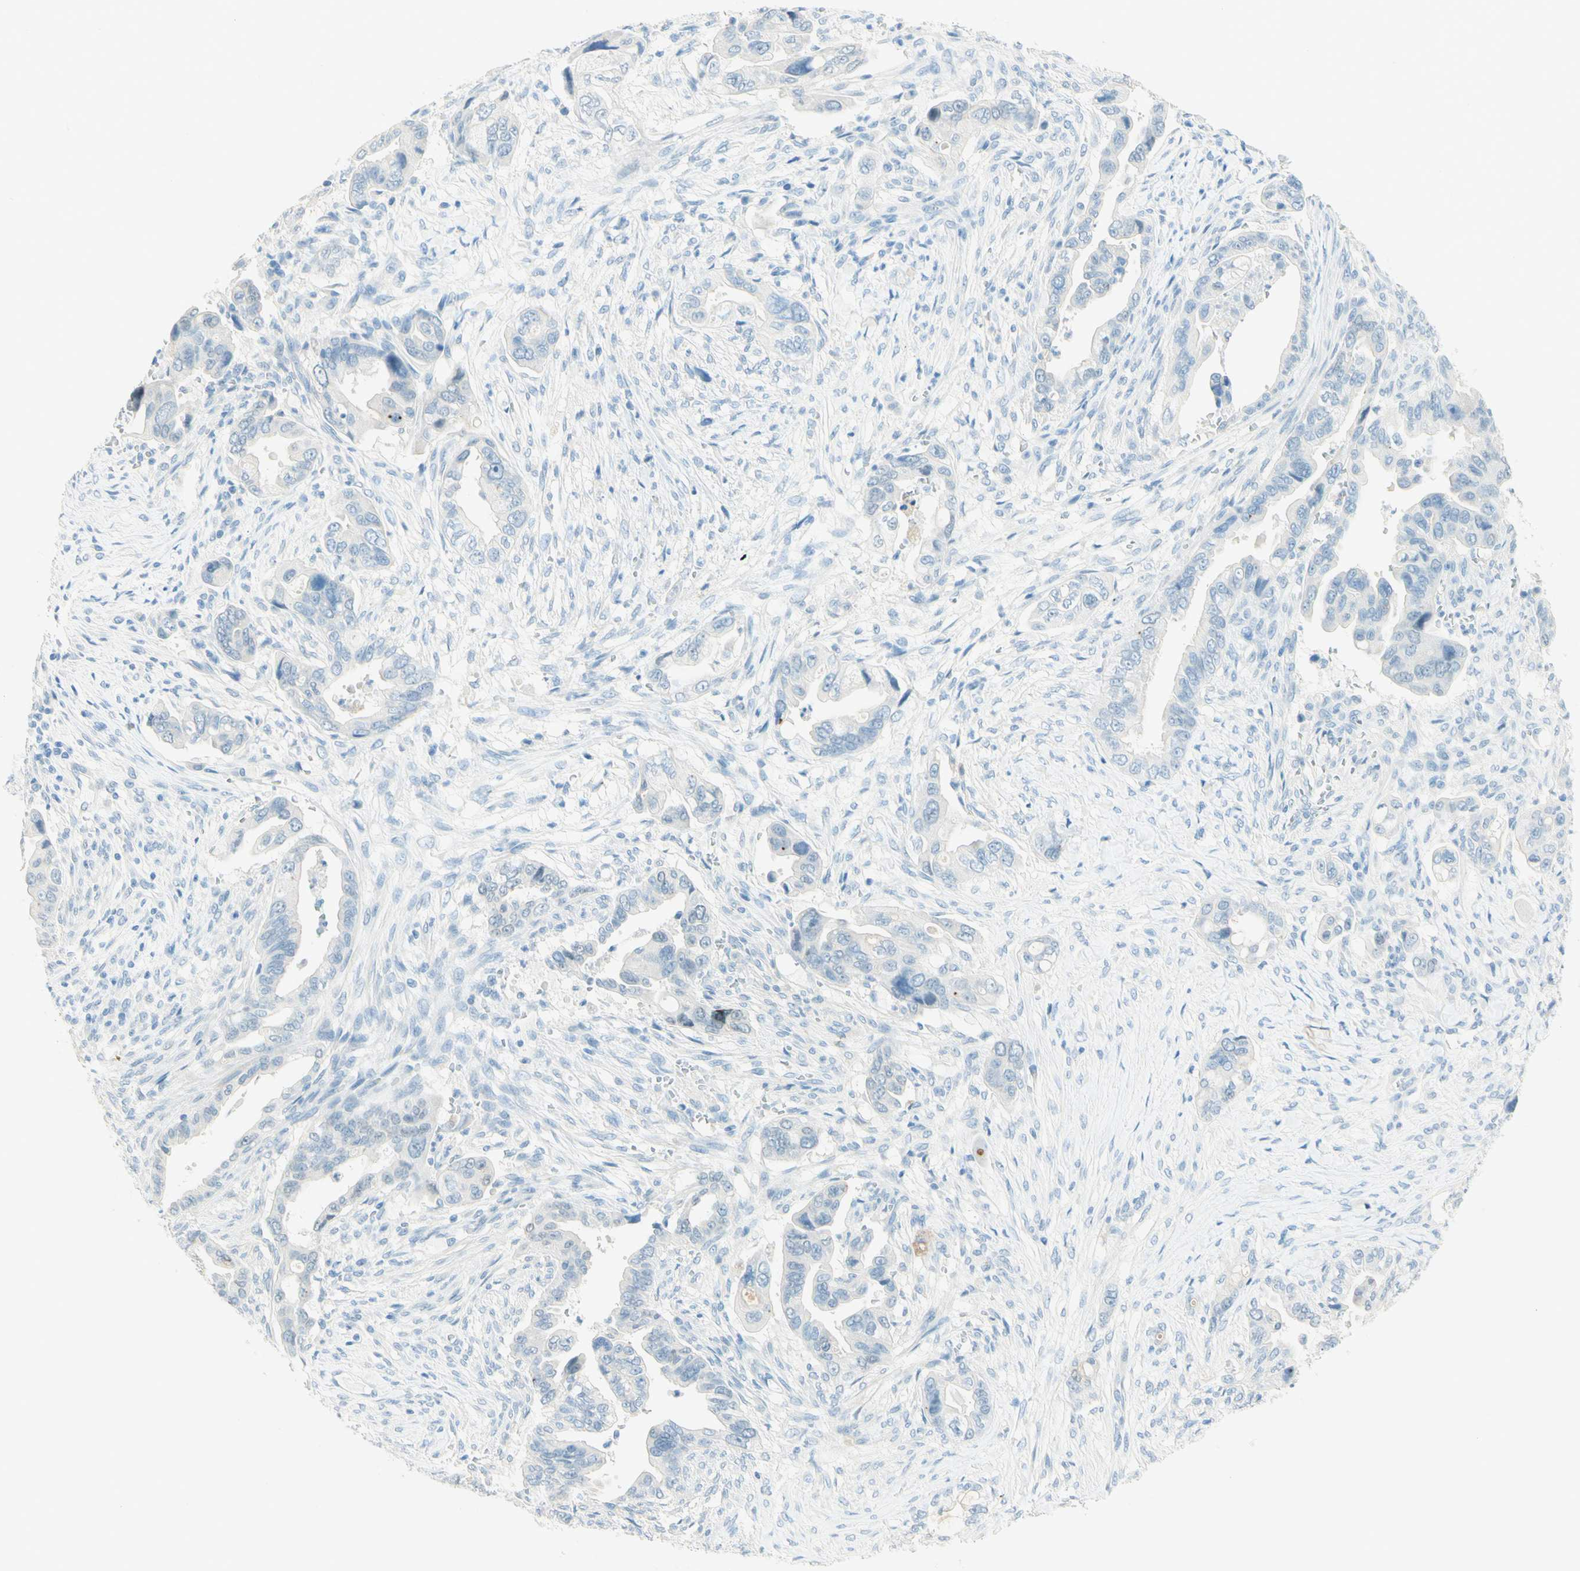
{"staining": {"intensity": "negative", "quantity": "none", "location": "none"}, "tissue": "pancreatic cancer", "cell_type": "Tumor cells", "image_type": "cancer", "snomed": [{"axis": "morphology", "description": "Adenocarcinoma, NOS"}, {"axis": "topography", "description": "Pancreas"}], "caption": "Tumor cells show no significant protein staining in pancreatic cancer.", "gene": "TMEM132D", "patient": {"sex": "male", "age": 70}}